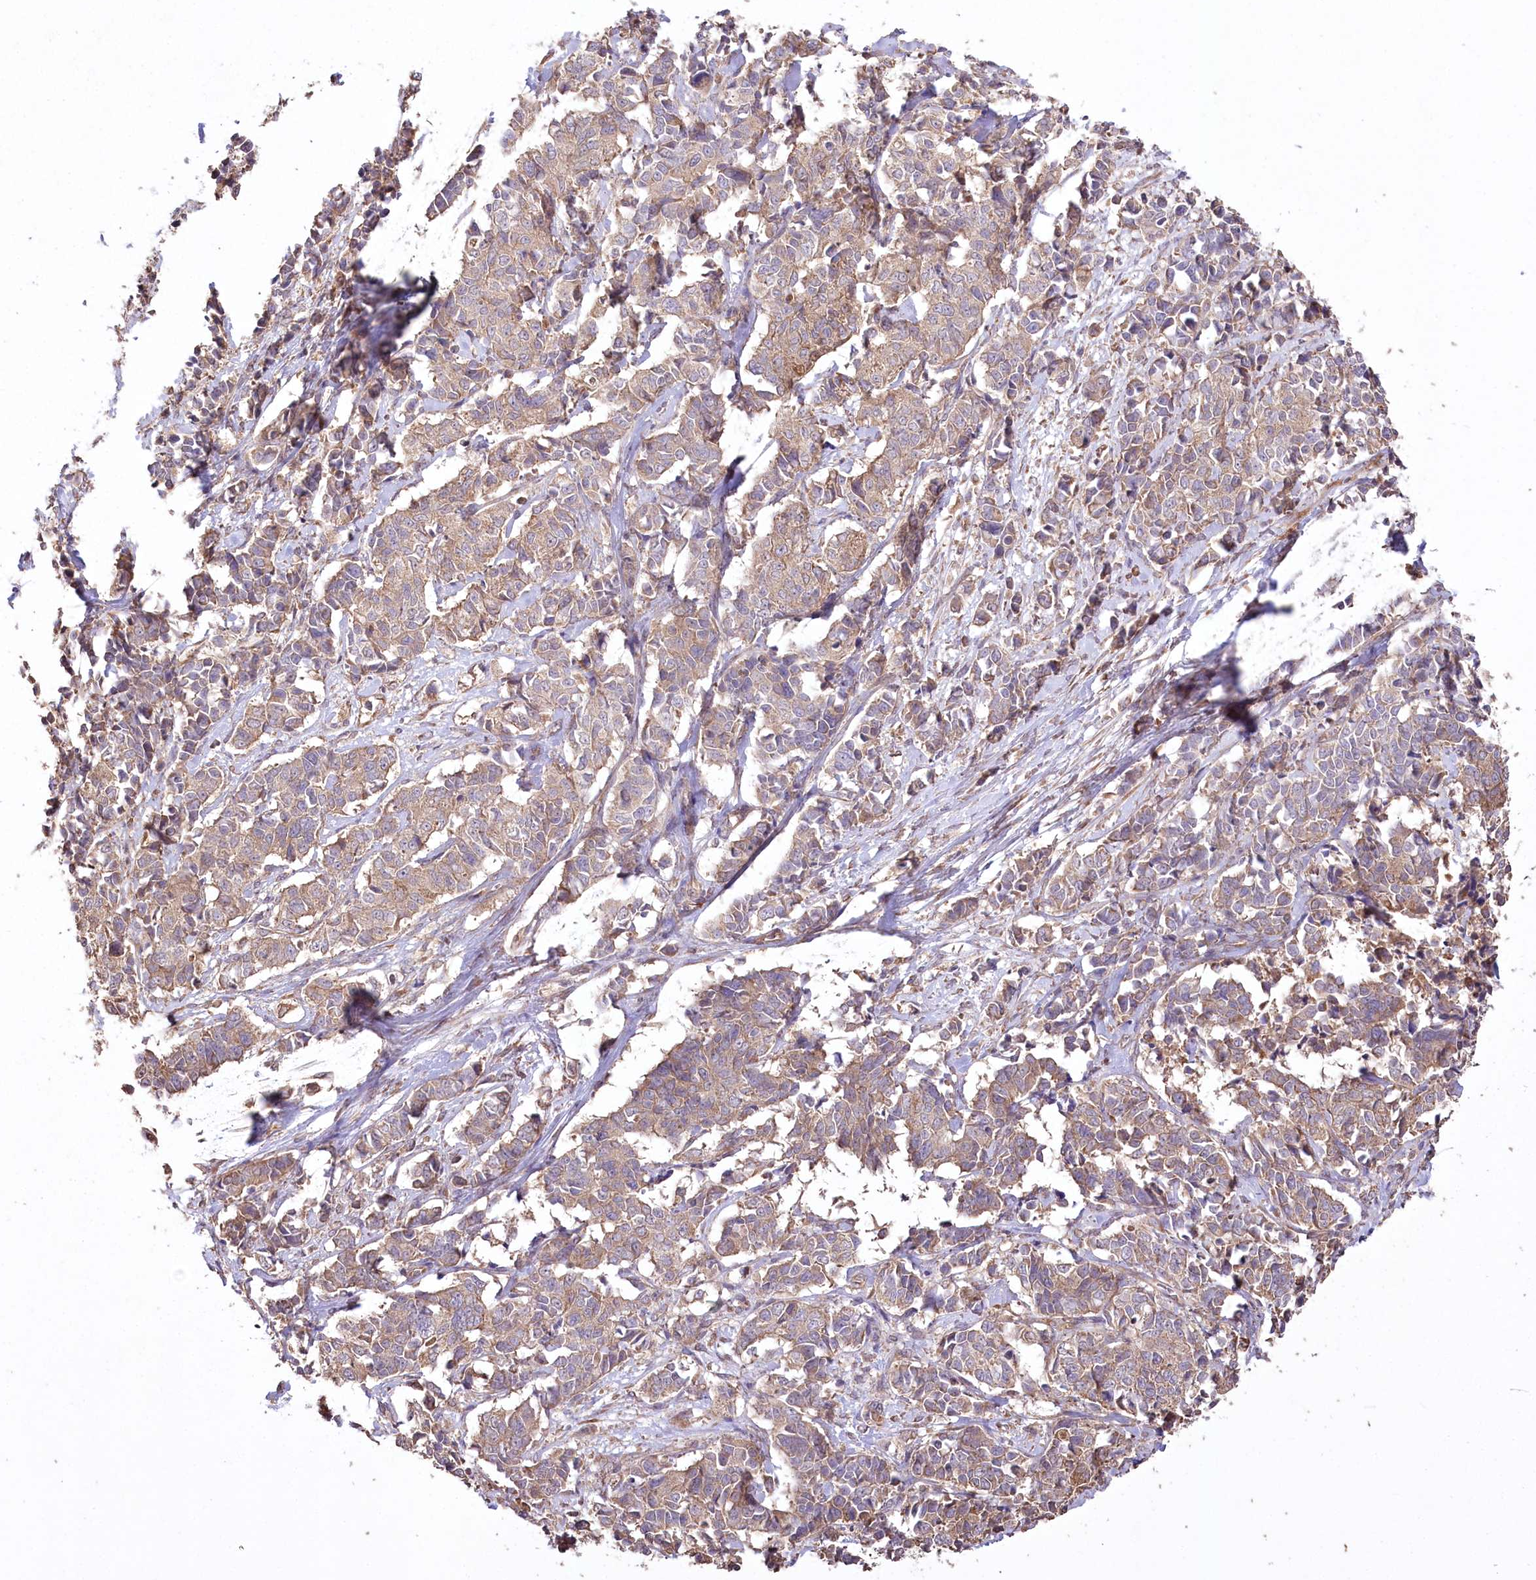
{"staining": {"intensity": "weak", "quantity": ">75%", "location": "cytoplasmic/membranous"}, "tissue": "cervical cancer", "cell_type": "Tumor cells", "image_type": "cancer", "snomed": [{"axis": "morphology", "description": "Normal tissue, NOS"}, {"axis": "morphology", "description": "Squamous cell carcinoma, NOS"}, {"axis": "topography", "description": "Cervix"}], "caption": "IHC image of neoplastic tissue: squamous cell carcinoma (cervical) stained using immunohistochemistry demonstrates low levels of weak protein expression localized specifically in the cytoplasmic/membranous of tumor cells, appearing as a cytoplasmic/membranous brown color.", "gene": "PRSS53", "patient": {"sex": "female", "age": 35}}